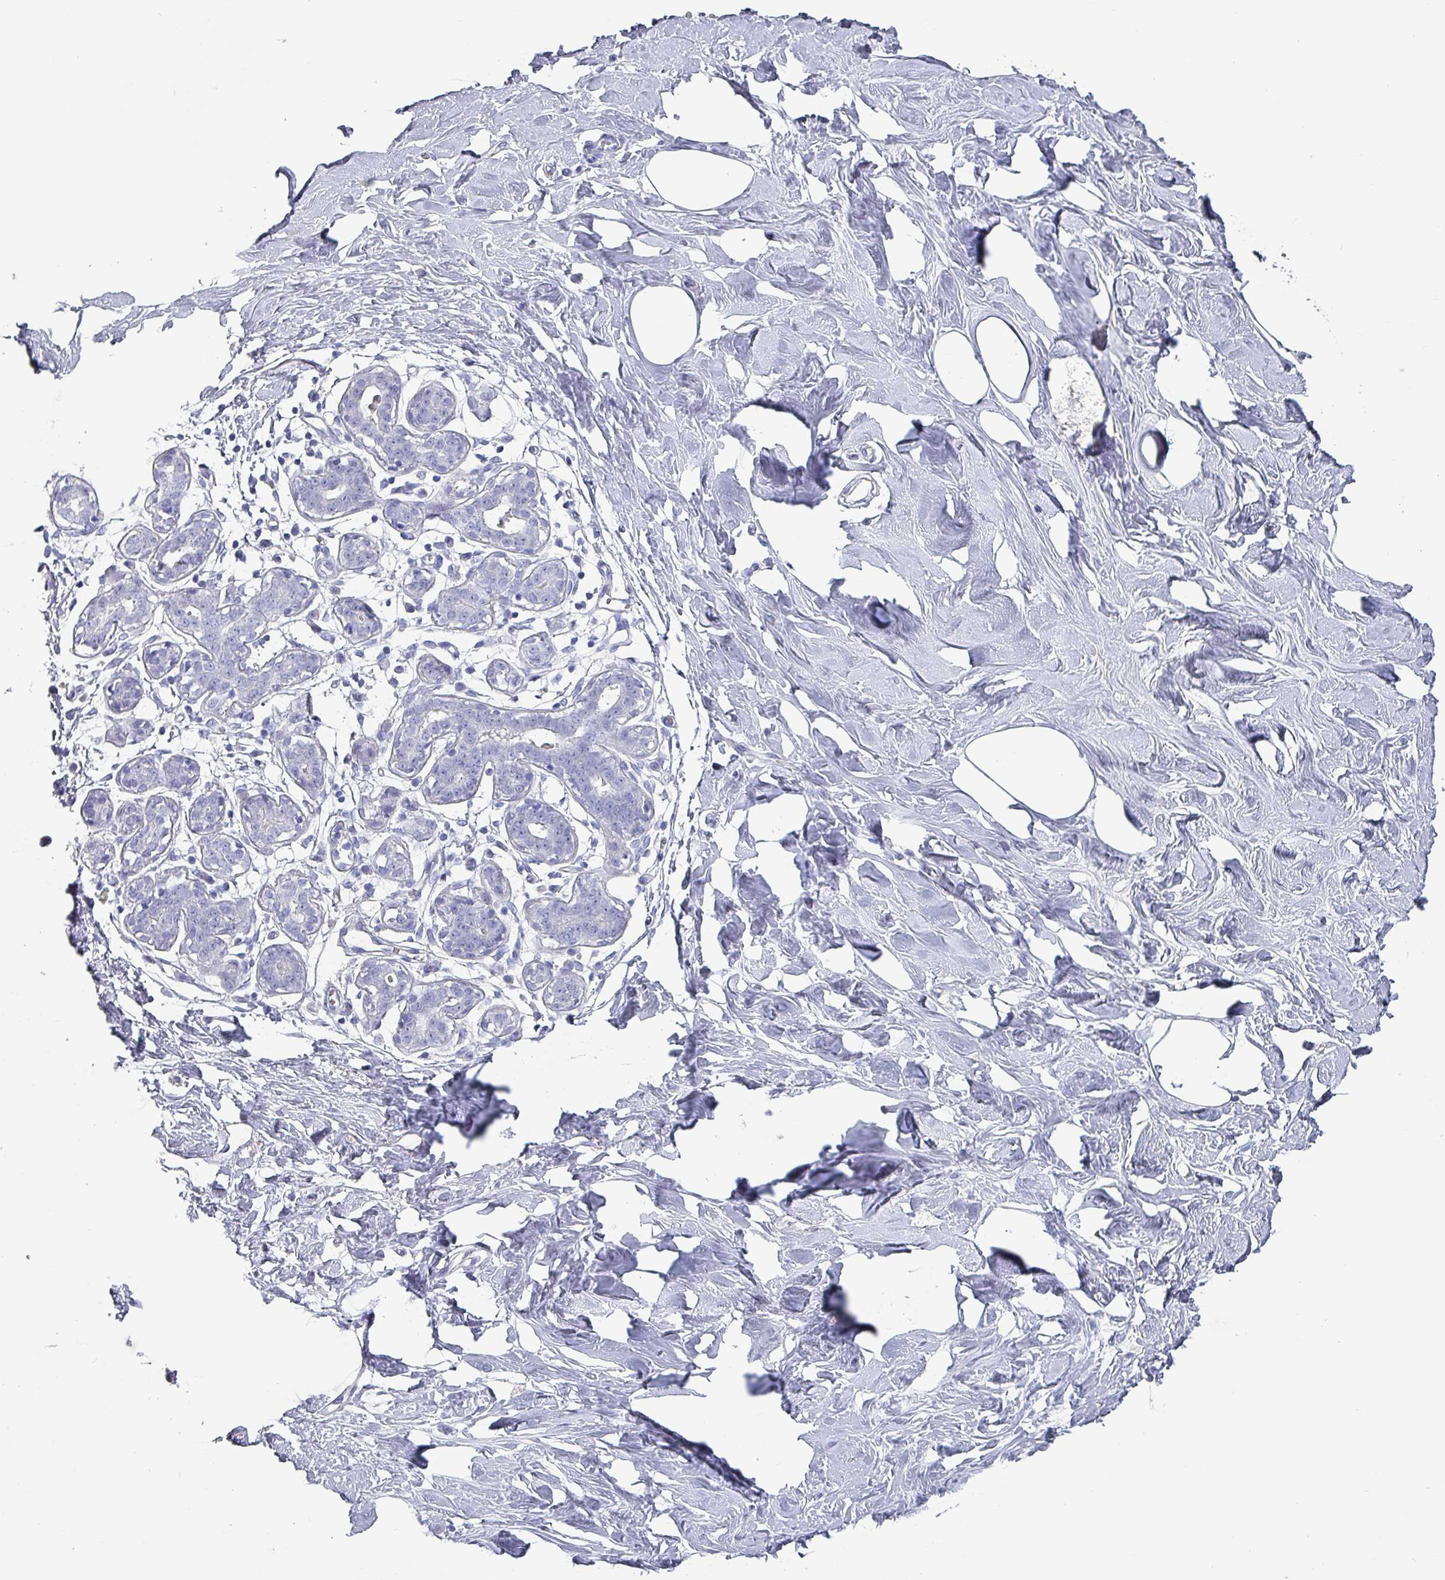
{"staining": {"intensity": "negative", "quantity": "none", "location": "none"}, "tissue": "breast", "cell_type": "Adipocytes", "image_type": "normal", "snomed": [{"axis": "morphology", "description": "Normal tissue, NOS"}, {"axis": "topography", "description": "Breast"}], "caption": "DAB (3,3'-diaminobenzidine) immunohistochemical staining of benign breast demonstrates no significant expression in adipocytes.", "gene": "INS", "patient": {"sex": "female", "age": 27}}